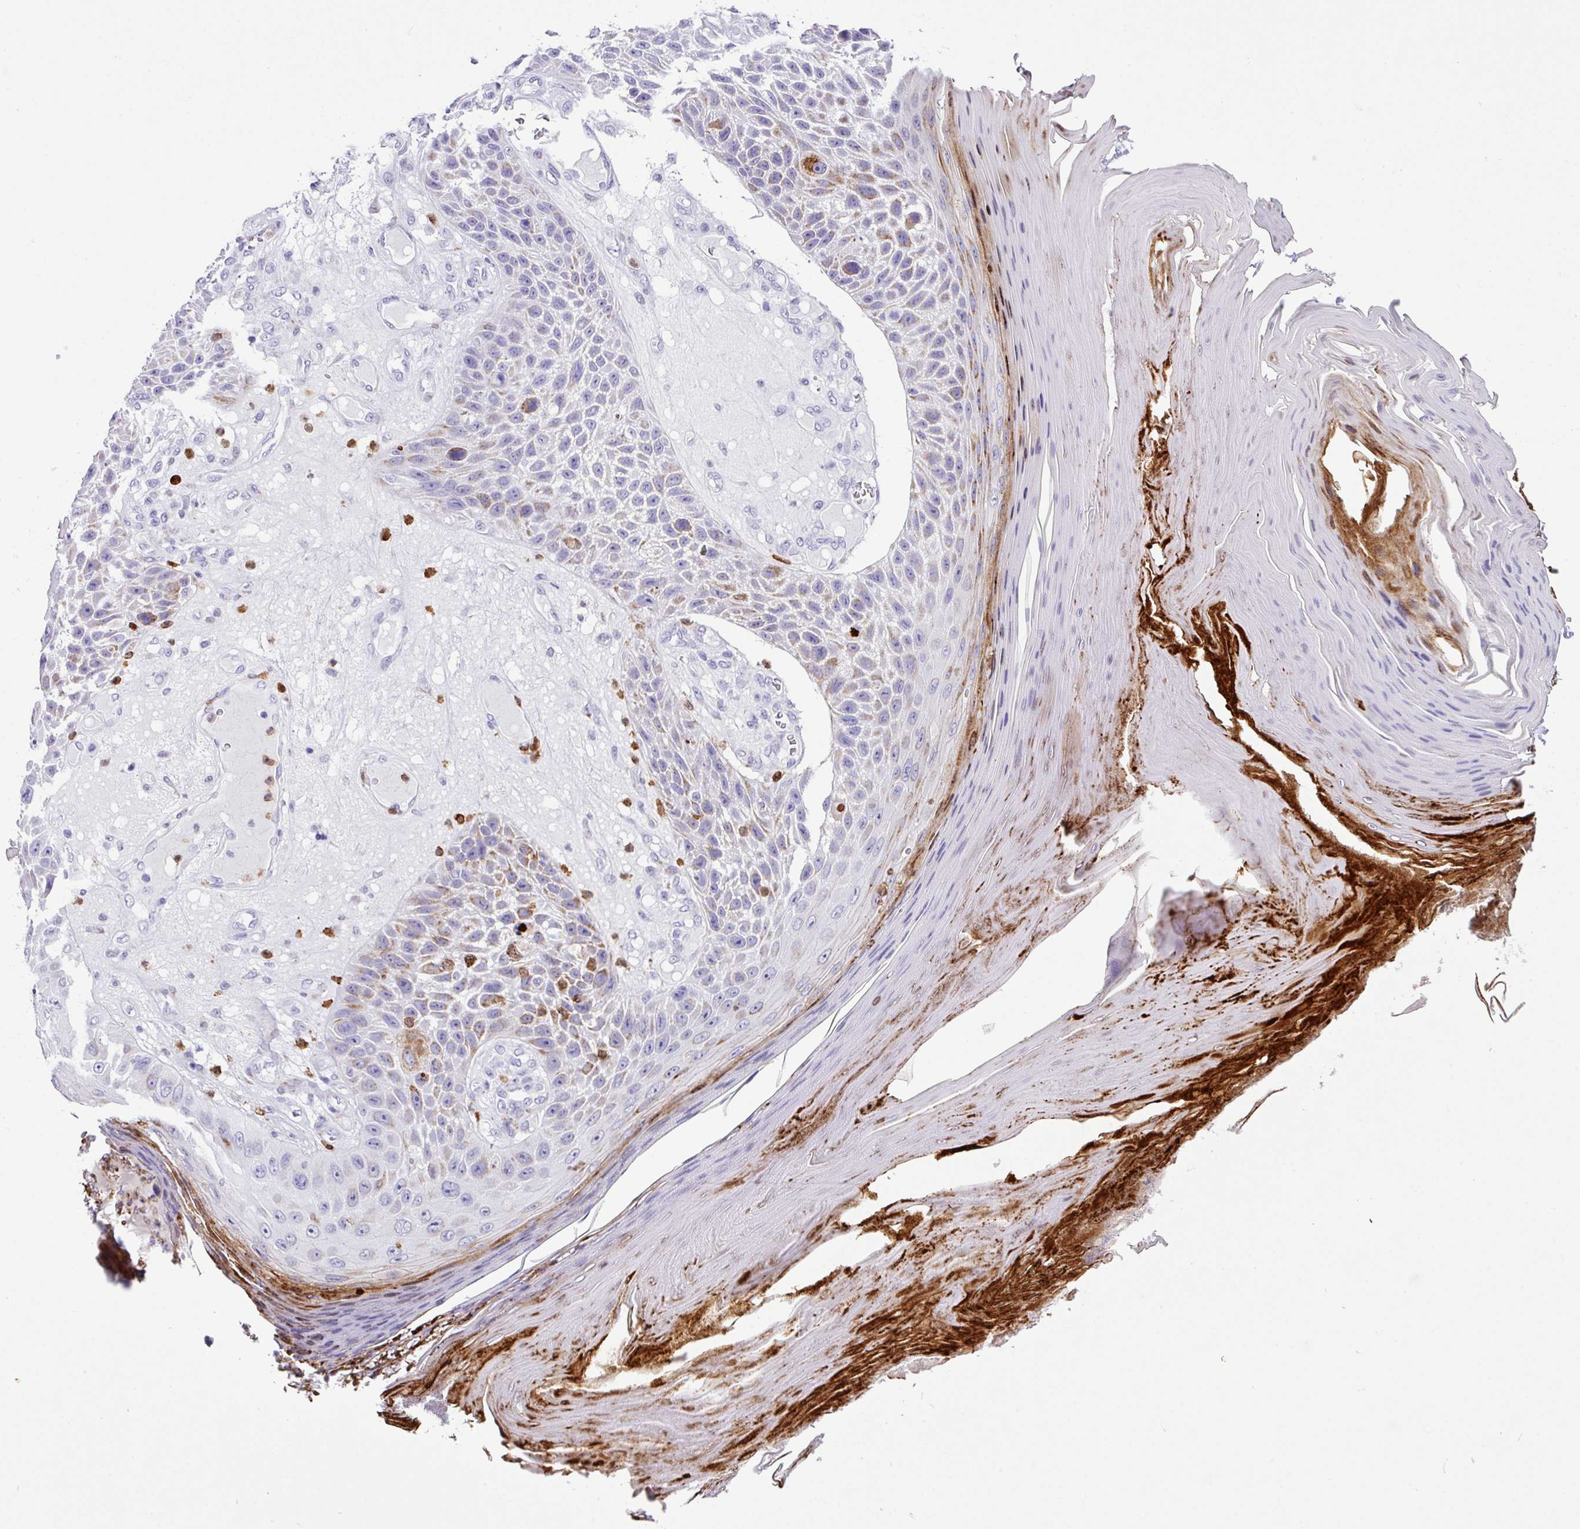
{"staining": {"intensity": "moderate", "quantity": "<25%", "location": "cytoplasmic/membranous"}, "tissue": "skin cancer", "cell_type": "Tumor cells", "image_type": "cancer", "snomed": [{"axis": "morphology", "description": "Squamous cell carcinoma, NOS"}, {"axis": "topography", "description": "Skin"}], "caption": "Brown immunohistochemical staining in human skin cancer displays moderate cytoplasmic/membranous positivity in about <25% of tumor cells. (DAB IHC, brown staining for protein, blue staining for nuclei).", "gene": "RCAN2", "patient": {"sex": "female", "age": 88}}